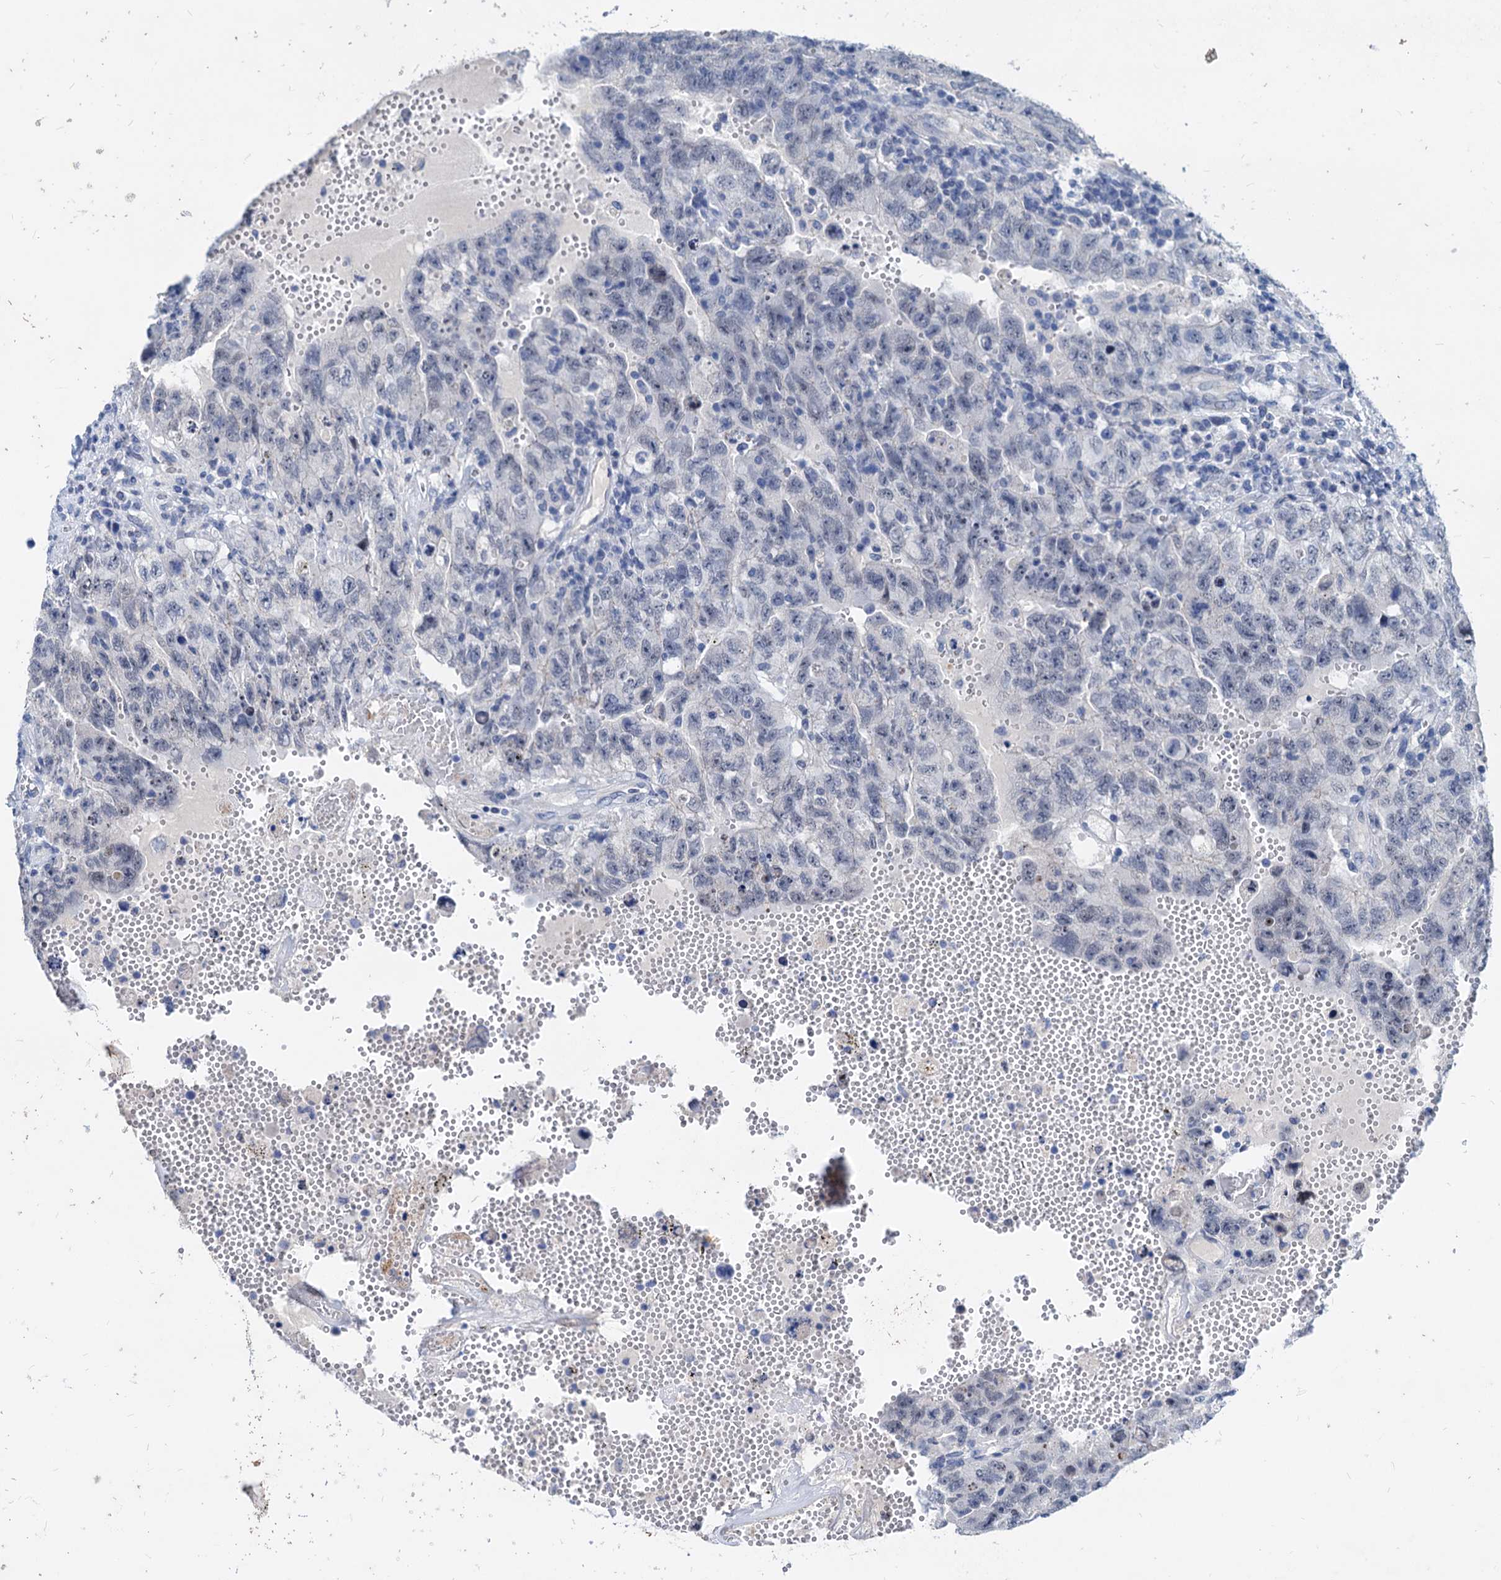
{"staining": {"intensity": "negative", "quantity": "none", "location": "none"}, "tissue": "testis cancer", "cell_type": "Tumor cells", "image_type": "cancer", "snomed": [{"axis": "morphology", "description": "Carcinoma, Embryonal, NOS"}, {"axis": "topography", "description": "Testis"}], "caption": "Immunohistochemistry of human testis cancer (embryonal carcinoma) shows no staining in tumor cells.", "gene": "HSF2", "patient": {"sex": "male", "age": 26}}